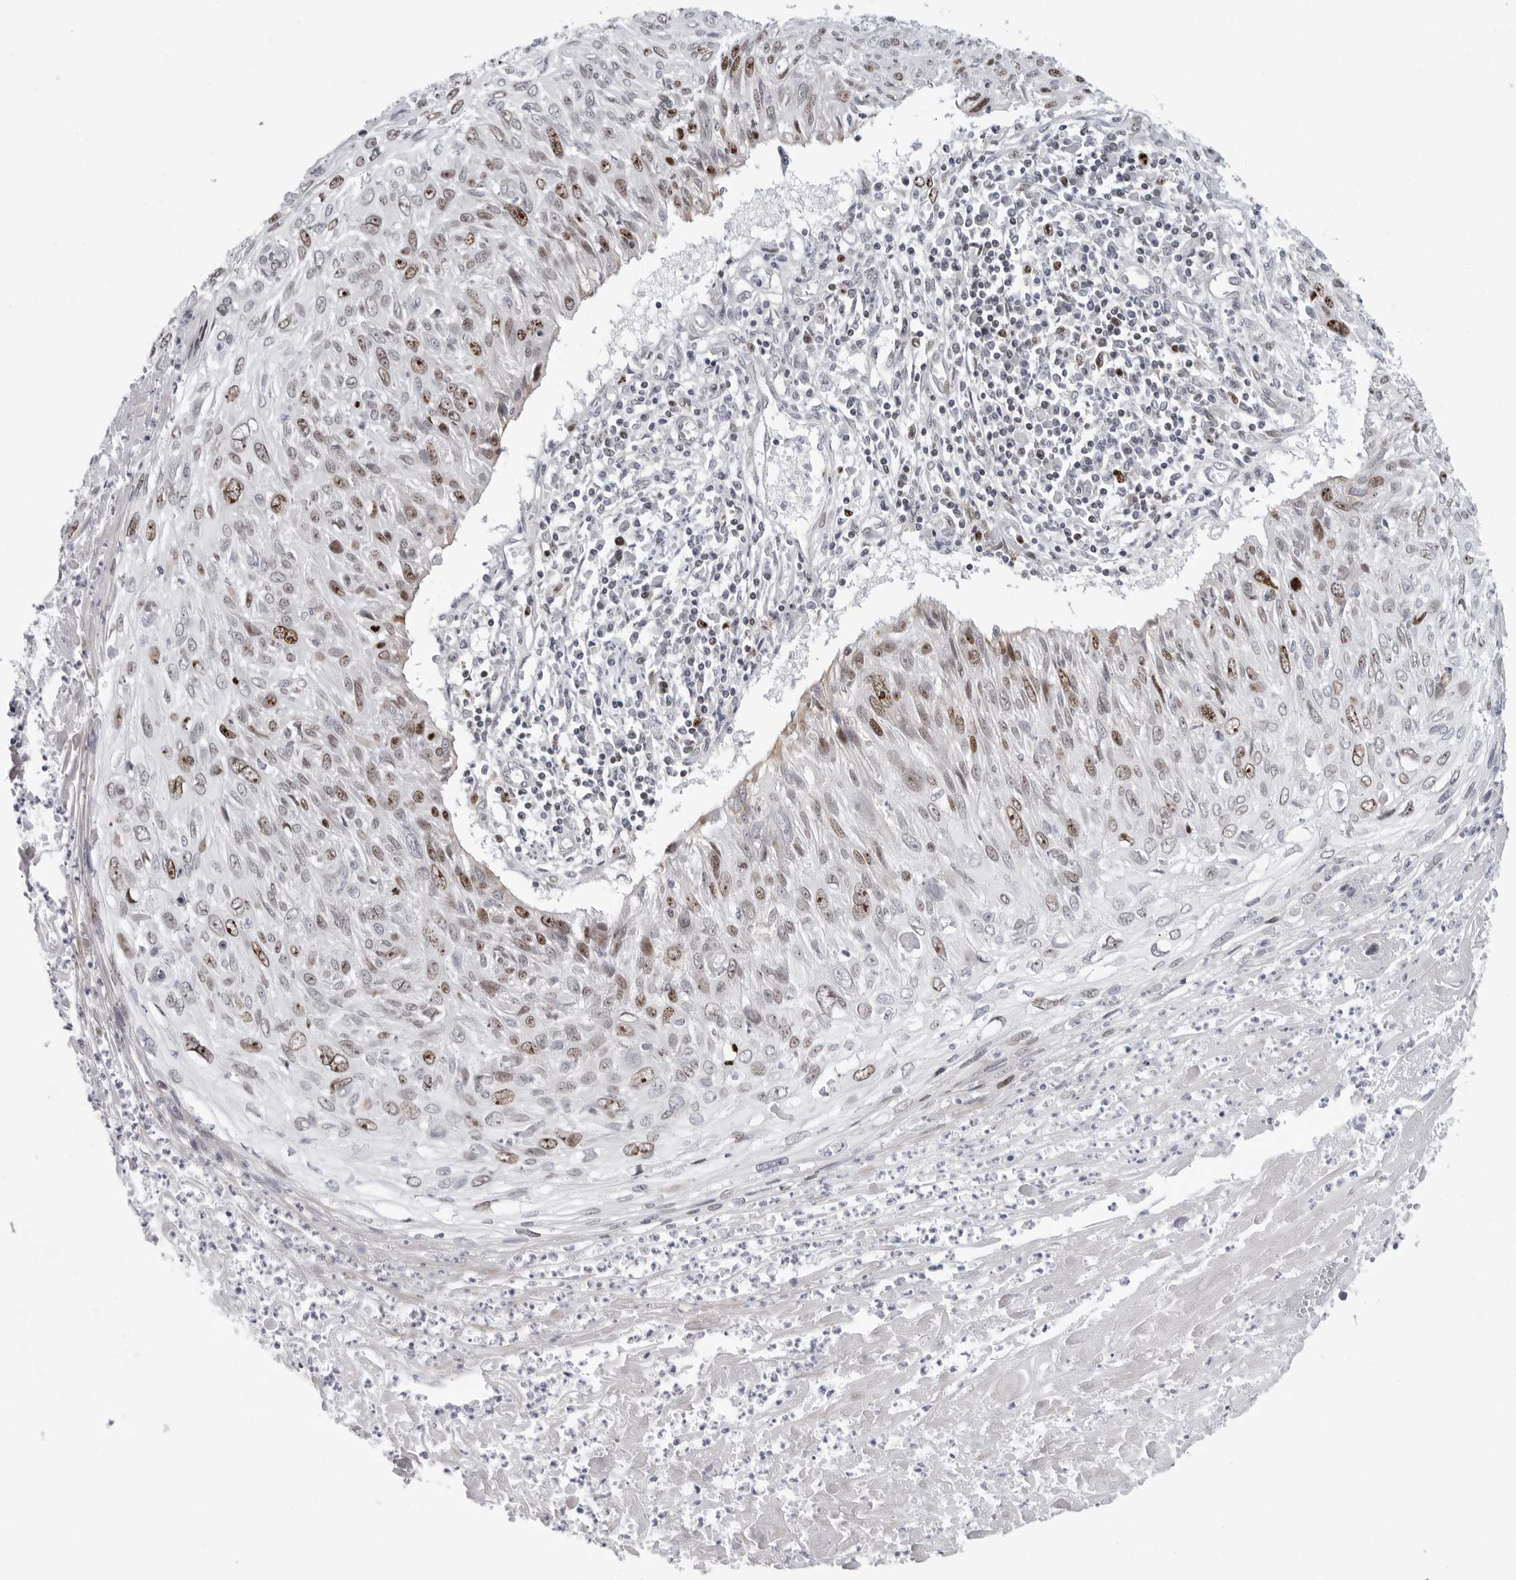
{"staining": {"intensity": "moderate", "quantity": ">75%", "location": "nuclear"}, "tissue": "cervical cancer", "cell_type": "Tumor cells", "image_type": "cancer", "snomed": [{"axis": "morphology", "description": "Squamous cell carcinoma, NOS"}, {"axis": "topography", "description": "Cervix"}], "caption": "Immunohistochemistry (DAB (3,3'-diaminobenzidine)) staining of cervical squamous cell carcinoma shows moderate nuclear protein expression in about >75% of tumor cells.", "gene": "FAM135B", "patient": {"sex": "female", "age": 51}}